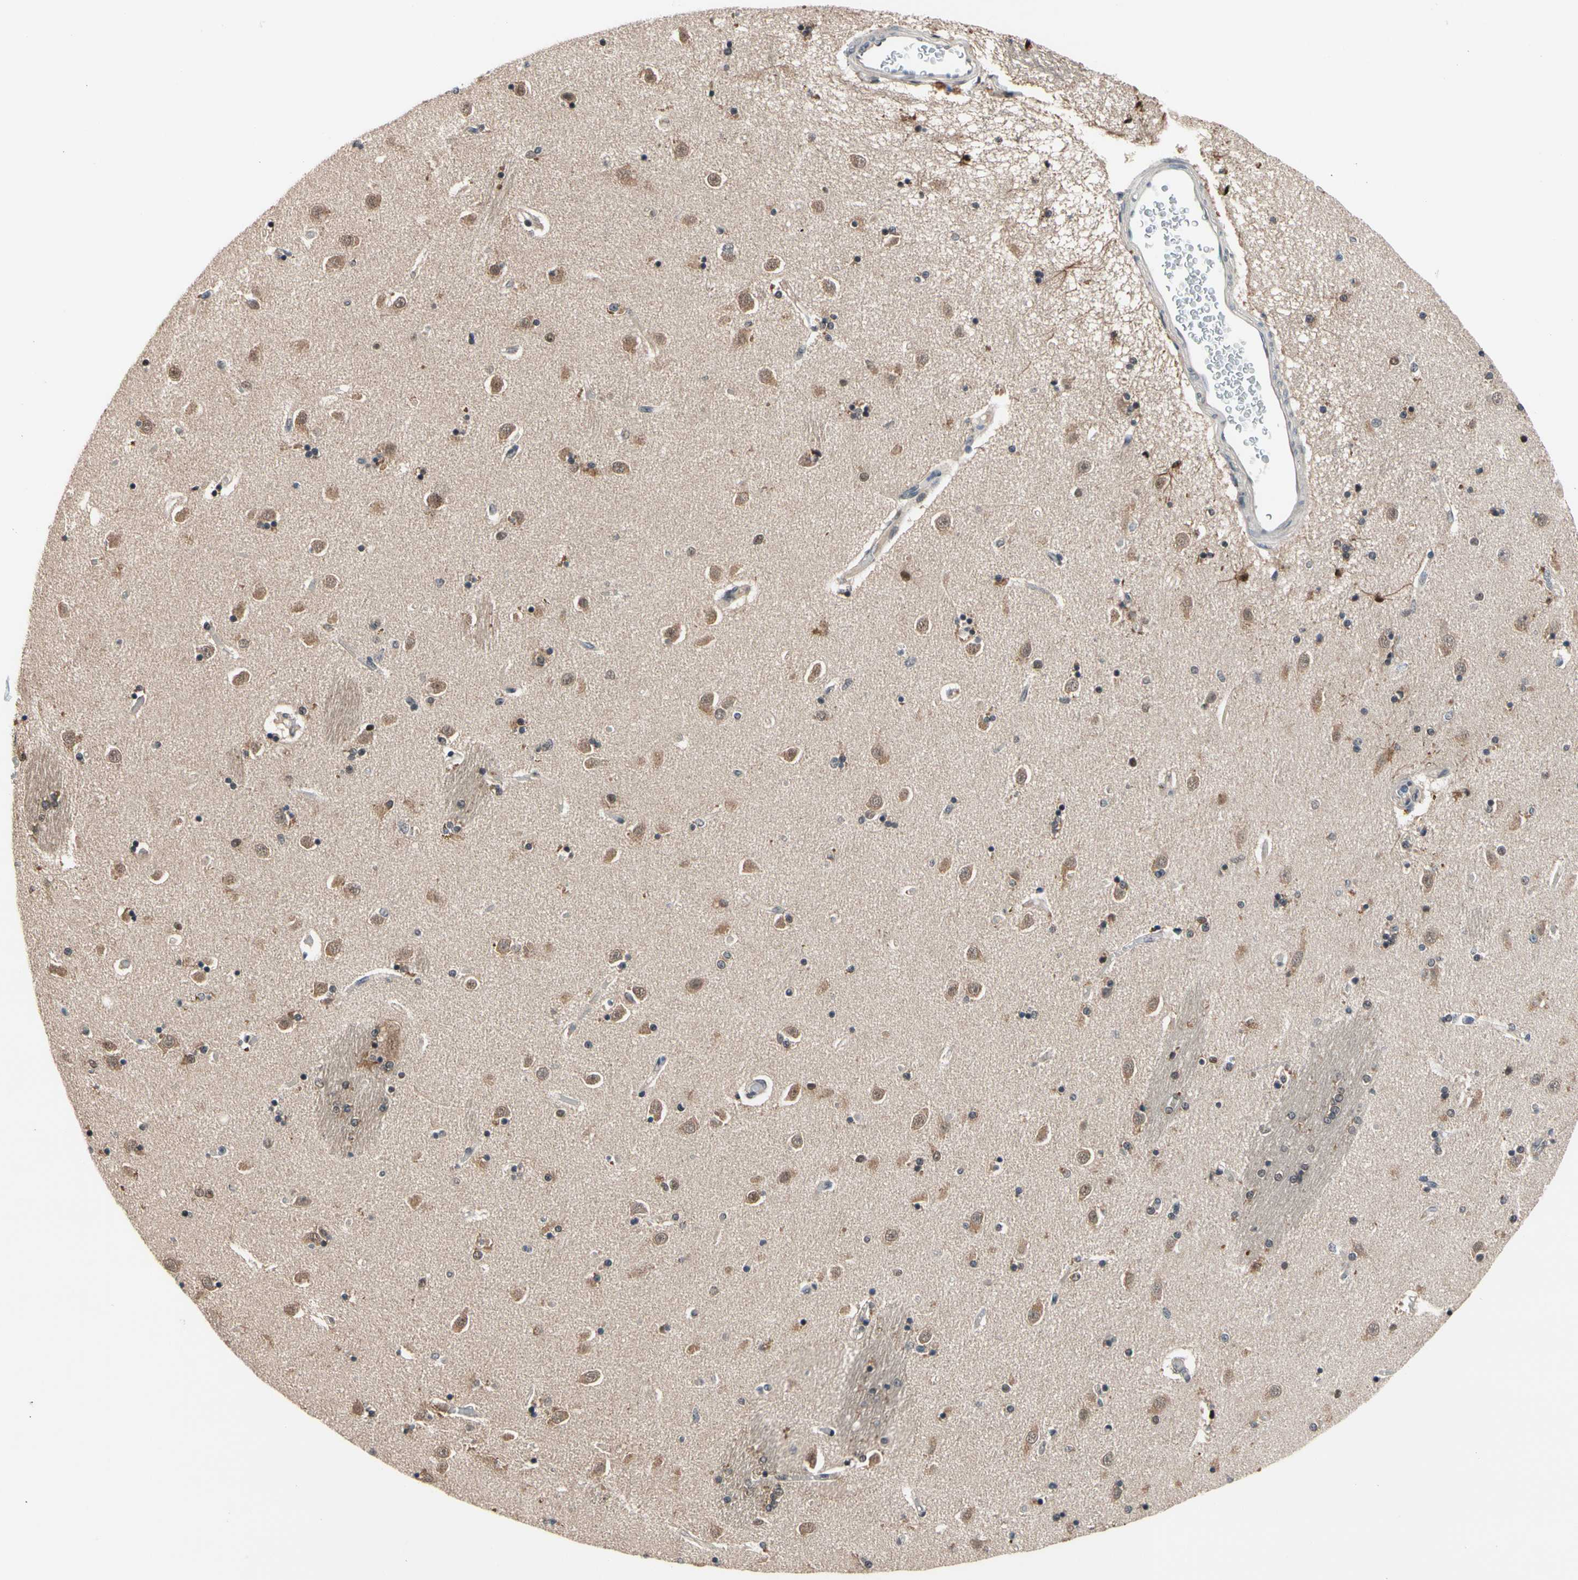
{"staining": {"intensity": "moderate", "quantity": "25%-75%", "location": "cytoplasmic/membranous,nuclear"}, "tissue": "caudate", "cell_type": "Glial cells", "image_type": "normal", "snomed": [{"axis": "morphology", "description": "Normal tissue, NOS"}, {"axis": "topography", "description": "Lateral ventricle wall"}], "caption": "Moderate cytoplasmic/membranous,nuclear staining is appreciated in approximately 25%-75% of glial cells in normal caudate. Immunohistochemistry (ihc) stains the protein of interest in brown and the nuclei are stained blue.", "gene": "NGEF", "patient": {"sex": "female", "age": 54}}